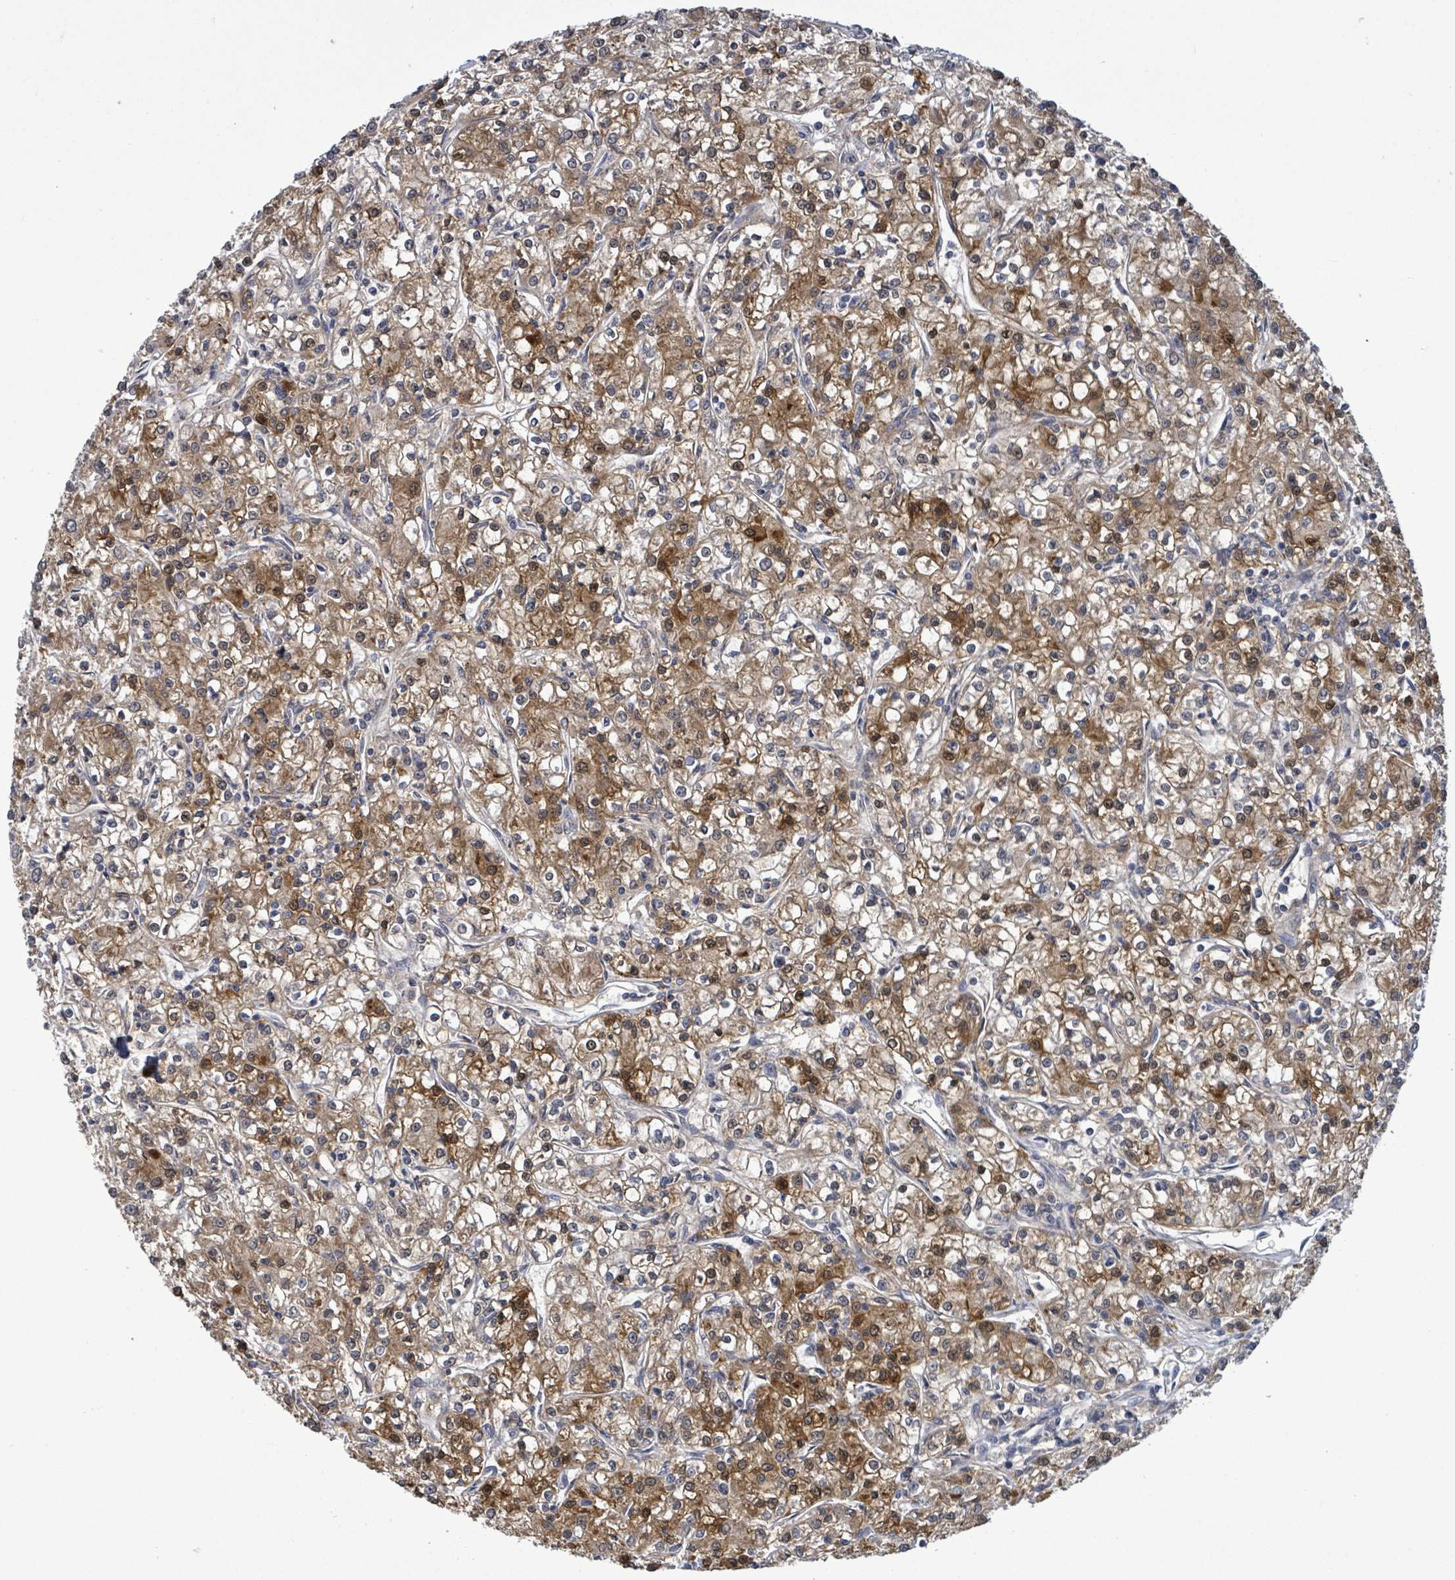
{"staining": {"intensity": "moderate", "quantity": ">75%", "location": "cytoplasmic/membranous,nuclear"}, "tissue": "renal cancer", "cell_type": "Tumor cells", "image_type": "cancer", "snomed": [{"axis": "morphology", "description": "Adenocarcinoma, NOS"}, {"axis": "topography", "description": "Kidney"}], "caption": "Protein expression analysis of human adenocarcinoma (renal) reveals moderate cytoplasmic/membranous and nuclear expression in about >75% of tumor cells.", "gene": "AMMECR1", "patient": {"sex": "female", "age": 59}}